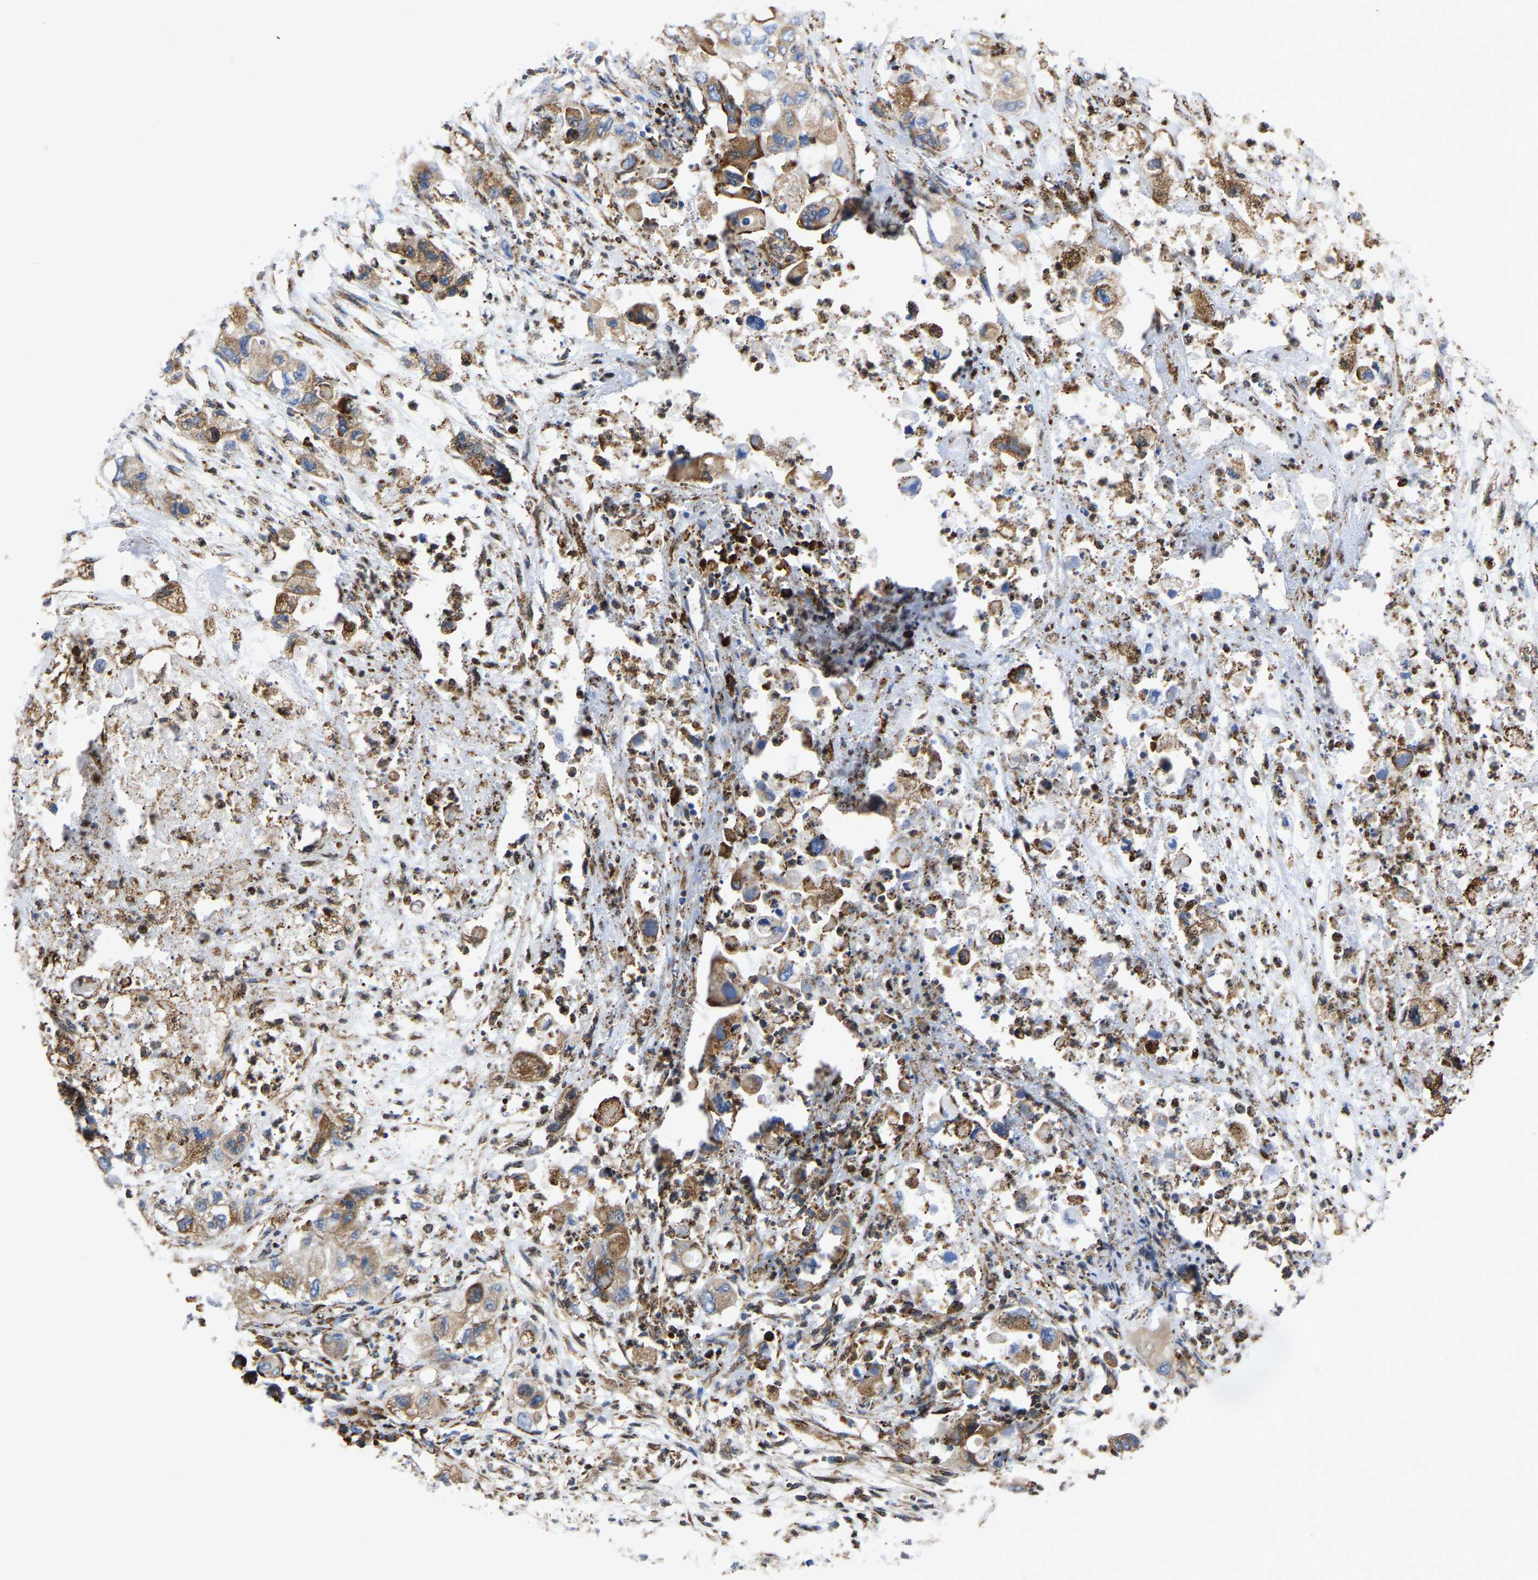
{"staining": {"intensity": "moderate", "quantity": ">75%", "location": "cytoplasmic/membranous"}, "tissue": "pancreatic cancer", "cell_type": "Tumor cells", "image_type": "cancer", "snomed": [{"axis": "morphology", "description": "Adenocarcinoma, NOS"}, {"axis": "topography", "description": "Pancreas"}], "caption": "Protein positivity by immunohistochemistry shows moderate cytoplasmic/membranous positivity in about >75% of tumor cells in pancreatic cancer (adenocarcinoma).", "gene": "P4HB", "patient": {"sex": "female", "age": 78}}